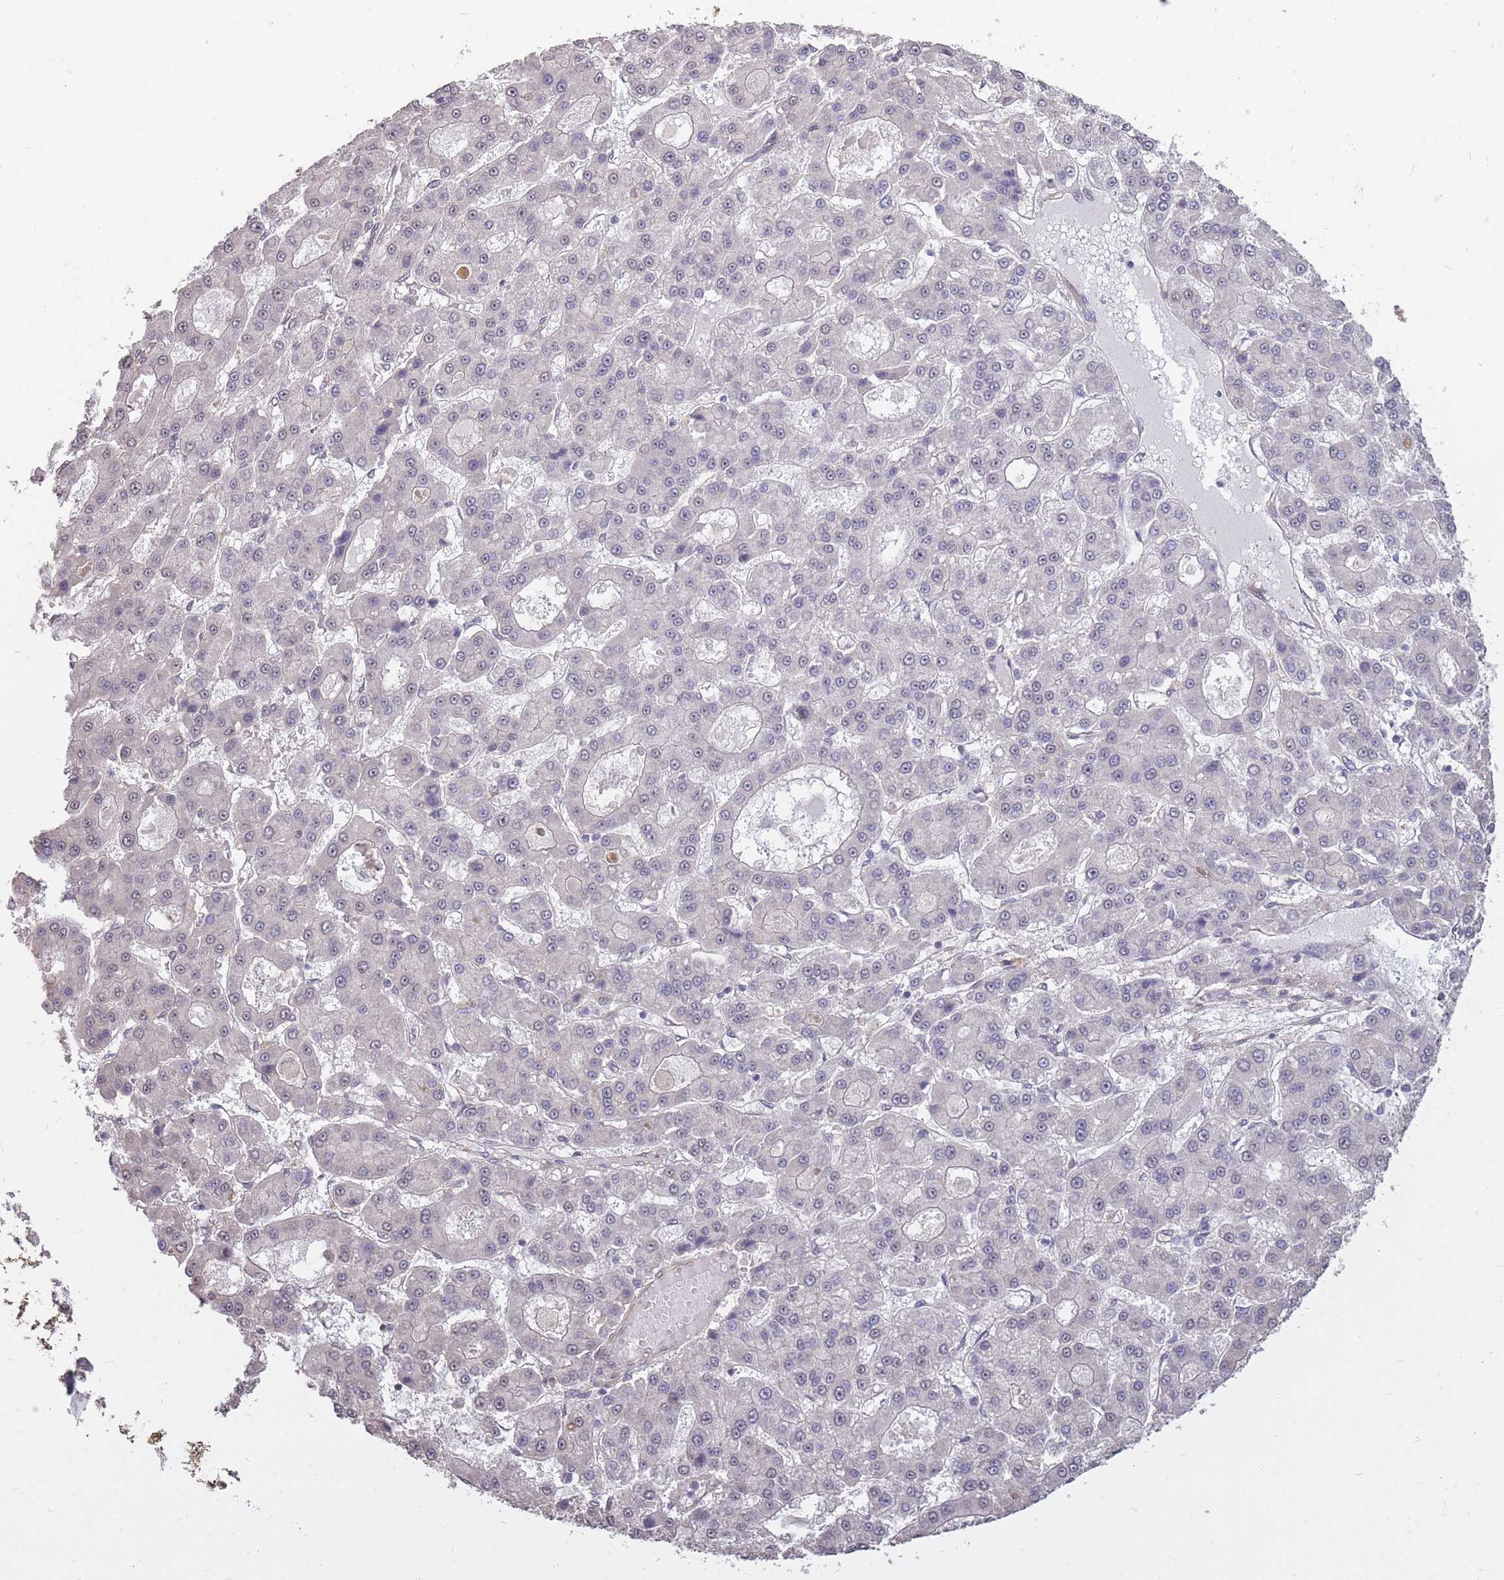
{"staining": {"intensity": "negative", "quantity": "none", "location": "none"}, "tissue": "liver cancer", "cell_type": "Tumor cells", "image_type": "cancer", "snomed": [{"axis": "morphology", "description": "Carcinoma, Hepatocellular, NOS"}, {"axis": "topography", "description": "Liver"}], "caption": "The photomicrograph reveals no staining of tumor cells in liver cancer (hepatocellular carcinoma).", "gene": "DYNC1LI2", "patient": {"sex": "male", "age": 70}}